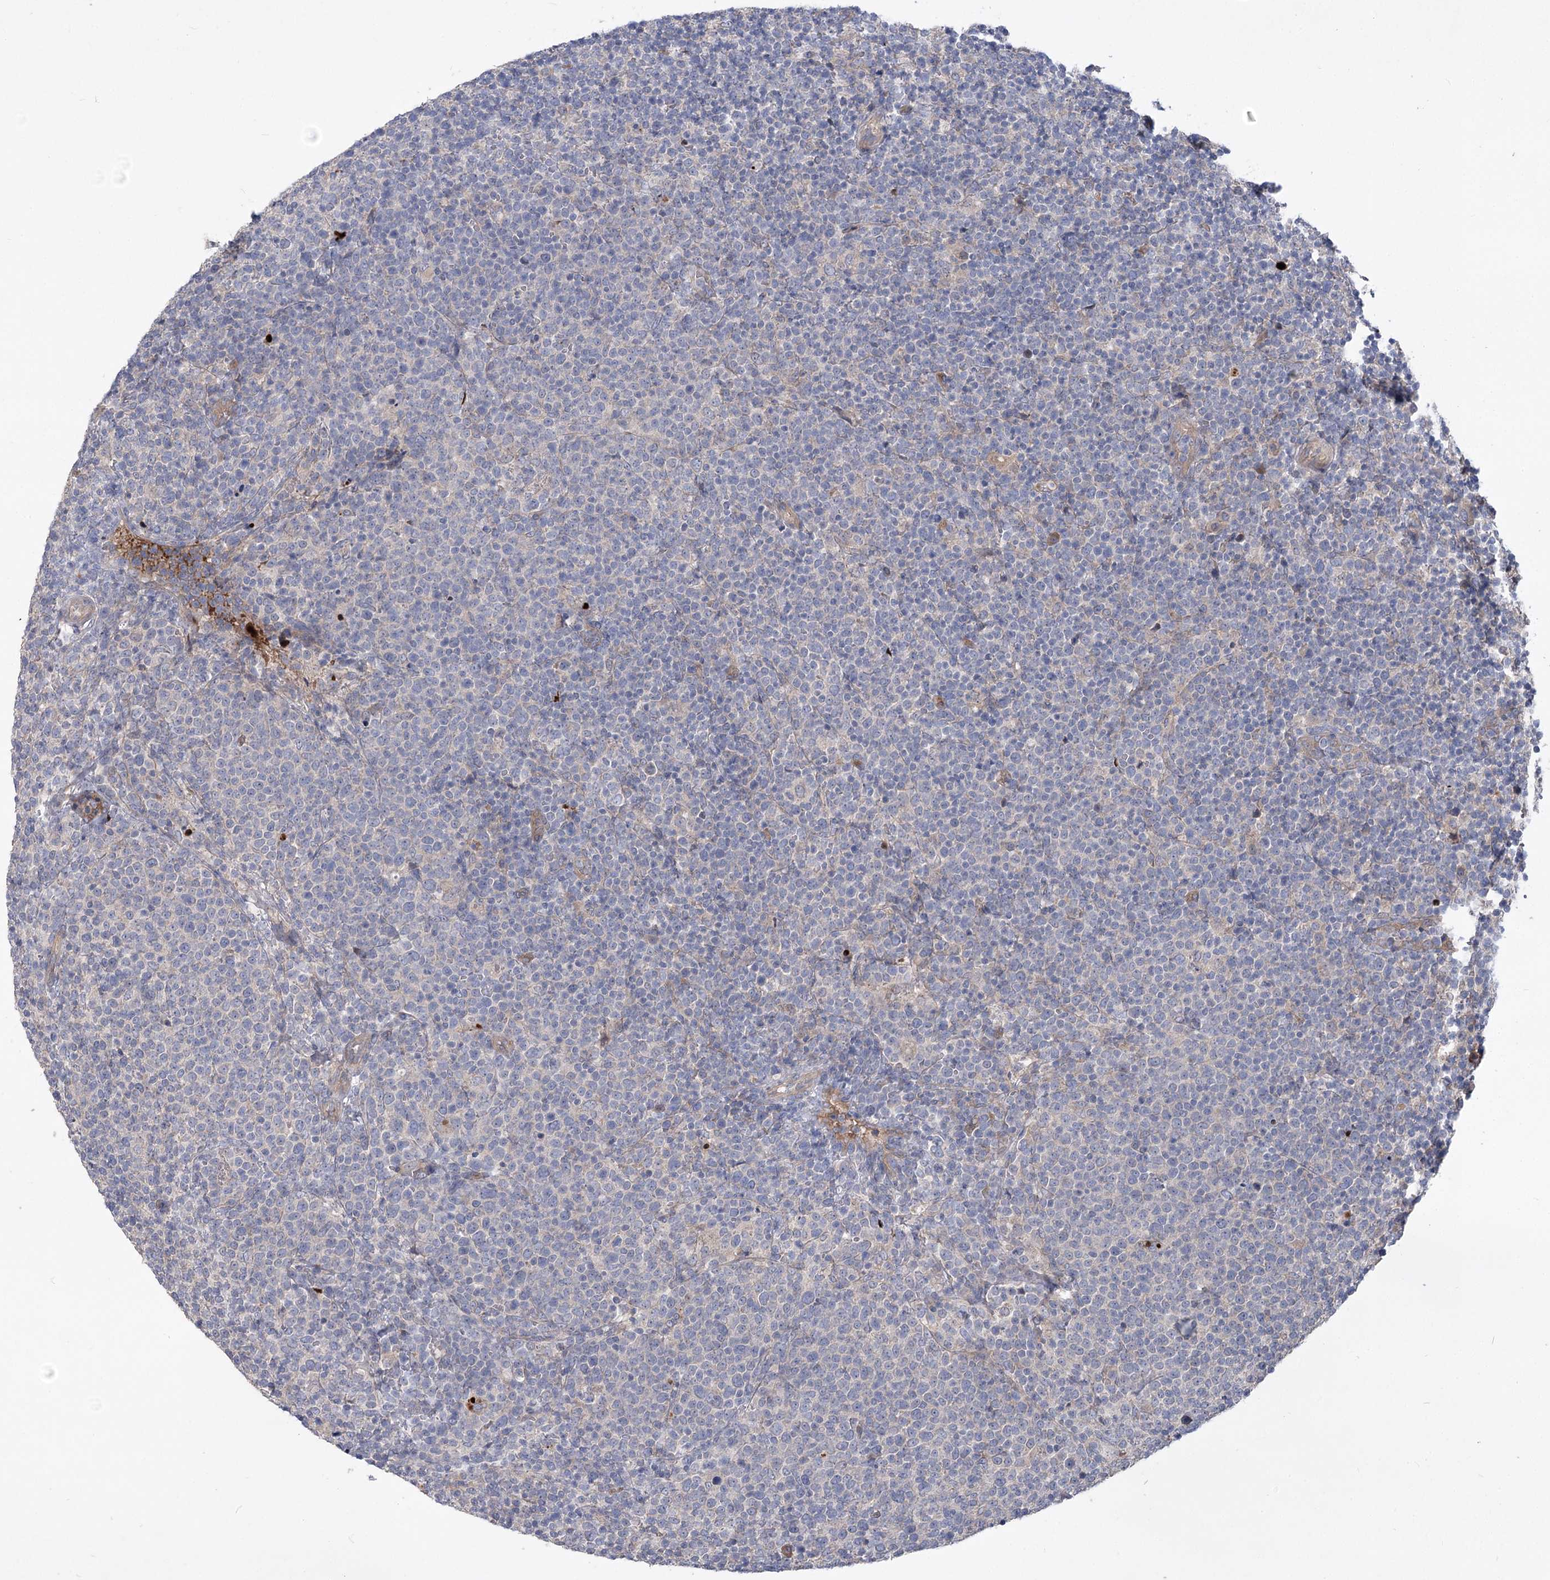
{"staining": {"intensity": "negative", "quantity": "none", "location": "none"}, "tissue": "lymphoma", "cell_type": "Tumor cells", "image_type": "cancer", "snomed": [{"axis": "morphology", "description": "Malignant lymphoma, non-Hodgkin's type, High grade"}, {"axis": "topography", "description": "Lymph node"}], "caption": "Histopathology image shows no protein expression in tumor cells of lymphoma tissue.", "gene": "RIN2", "patient": {"sex": "male", "age": 61}}